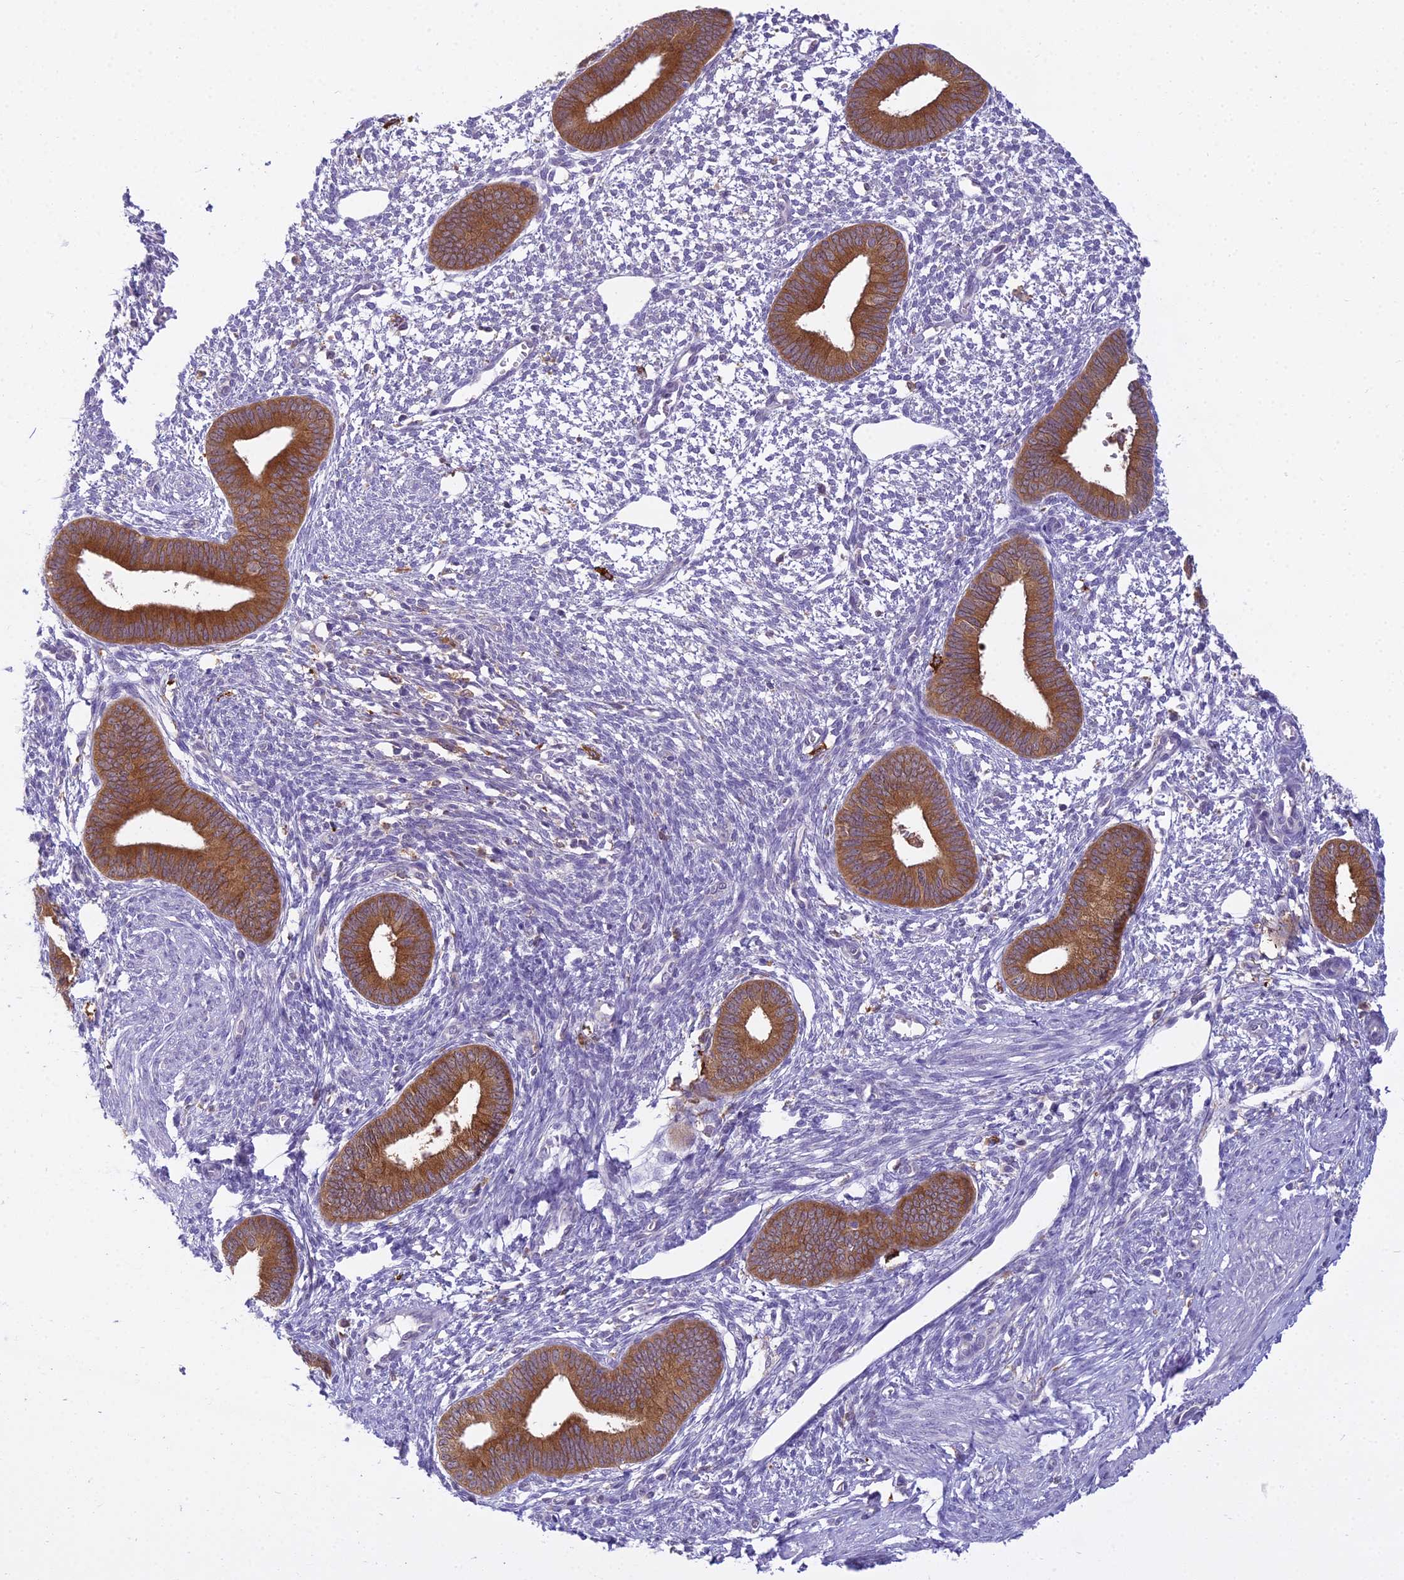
{"staining": {"intensity": "strong", "quantity": "25%-75%", "location": "cytoplasmic/membranous"}, "tissue": "endometrium", "cell_type": "Cells in endometrial stroma", "image_type": "normal", "snomed": [{"axis": "morphology", "description": "Normal tissue, NOS"}, {"axis": "topography", "description": "Endometrium"}], "caption": "Immunohistochemistry (IHC) histopathology image of unremarkable endometrium: endometrium stained using immunohistochemistry exhibits high levels of strong protein expression localized specifically in the cytoplasmic/membranous of cells in endometrial stroma, appearing as a cytoplasmic/membranous brown color.", "gene": "UBE2G1", "patient": {"sex": "female", "age": 46}}